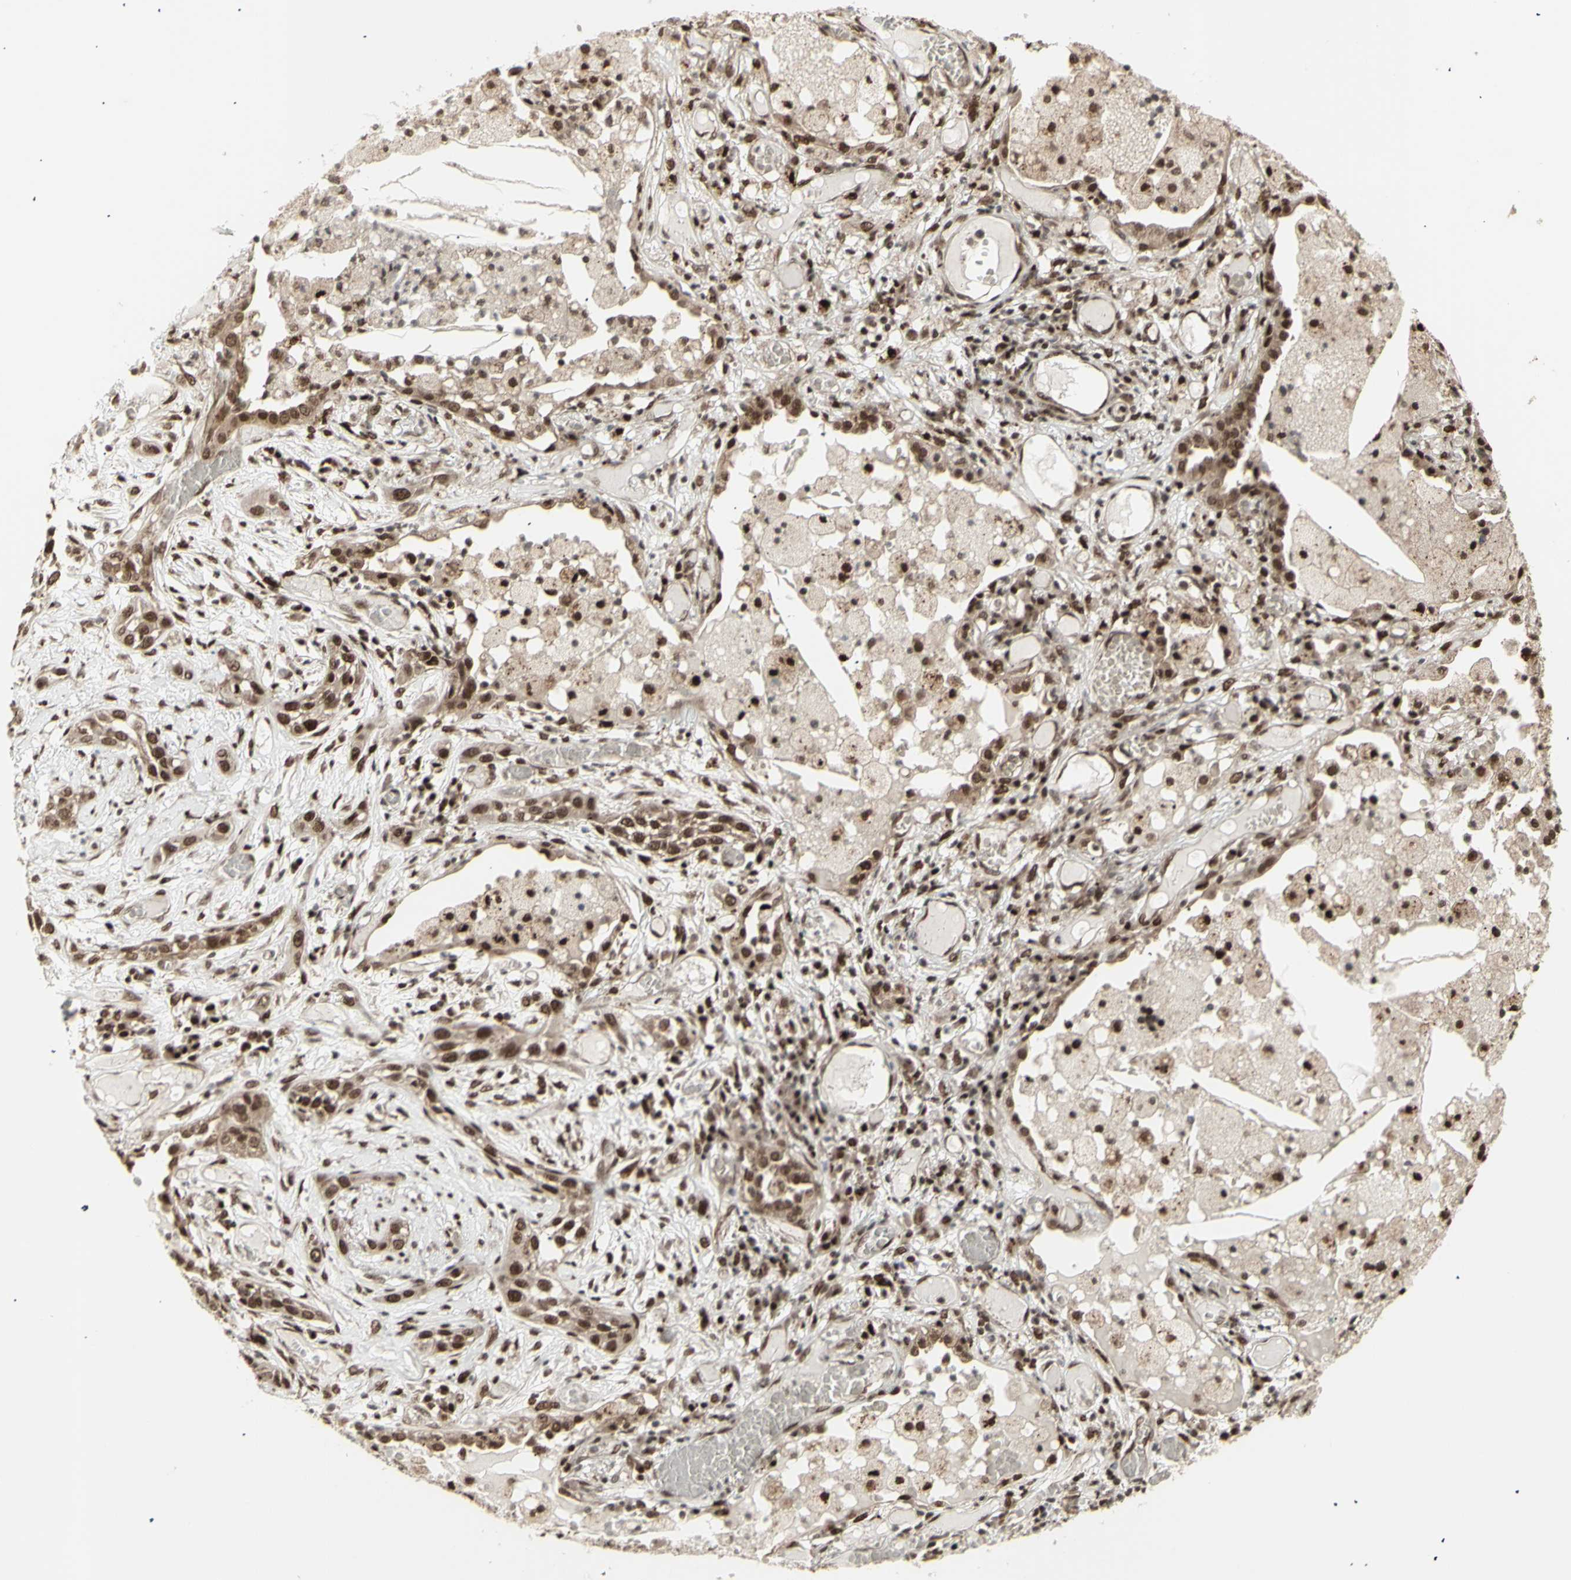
{"staining": {"intensity": "moderate", "quantity": ">75%", "location": "cytoplasmic/membranous,nuclear"}, "tissue": "lung cancer", "cell_type": "Tumor cells", "image_type": "cancer", "snomed": [{"axis": "morphology", "description": "Squamous cell carcinoma, NOS"}, {"axis": "topography", "description": "Lung"}], "caption": "Lung cancer stained with immunohistochemistry shows moderate cytoplasmic/membranous and nuclear expression in approximately >75% of tumor cells. The protein is stained brown, and the nuclei are stained in blue (DAB IHC with brightfield microscopy, high magnification).", "gene": "CBX1", "patient": {"sex": "male", "age": 71}}